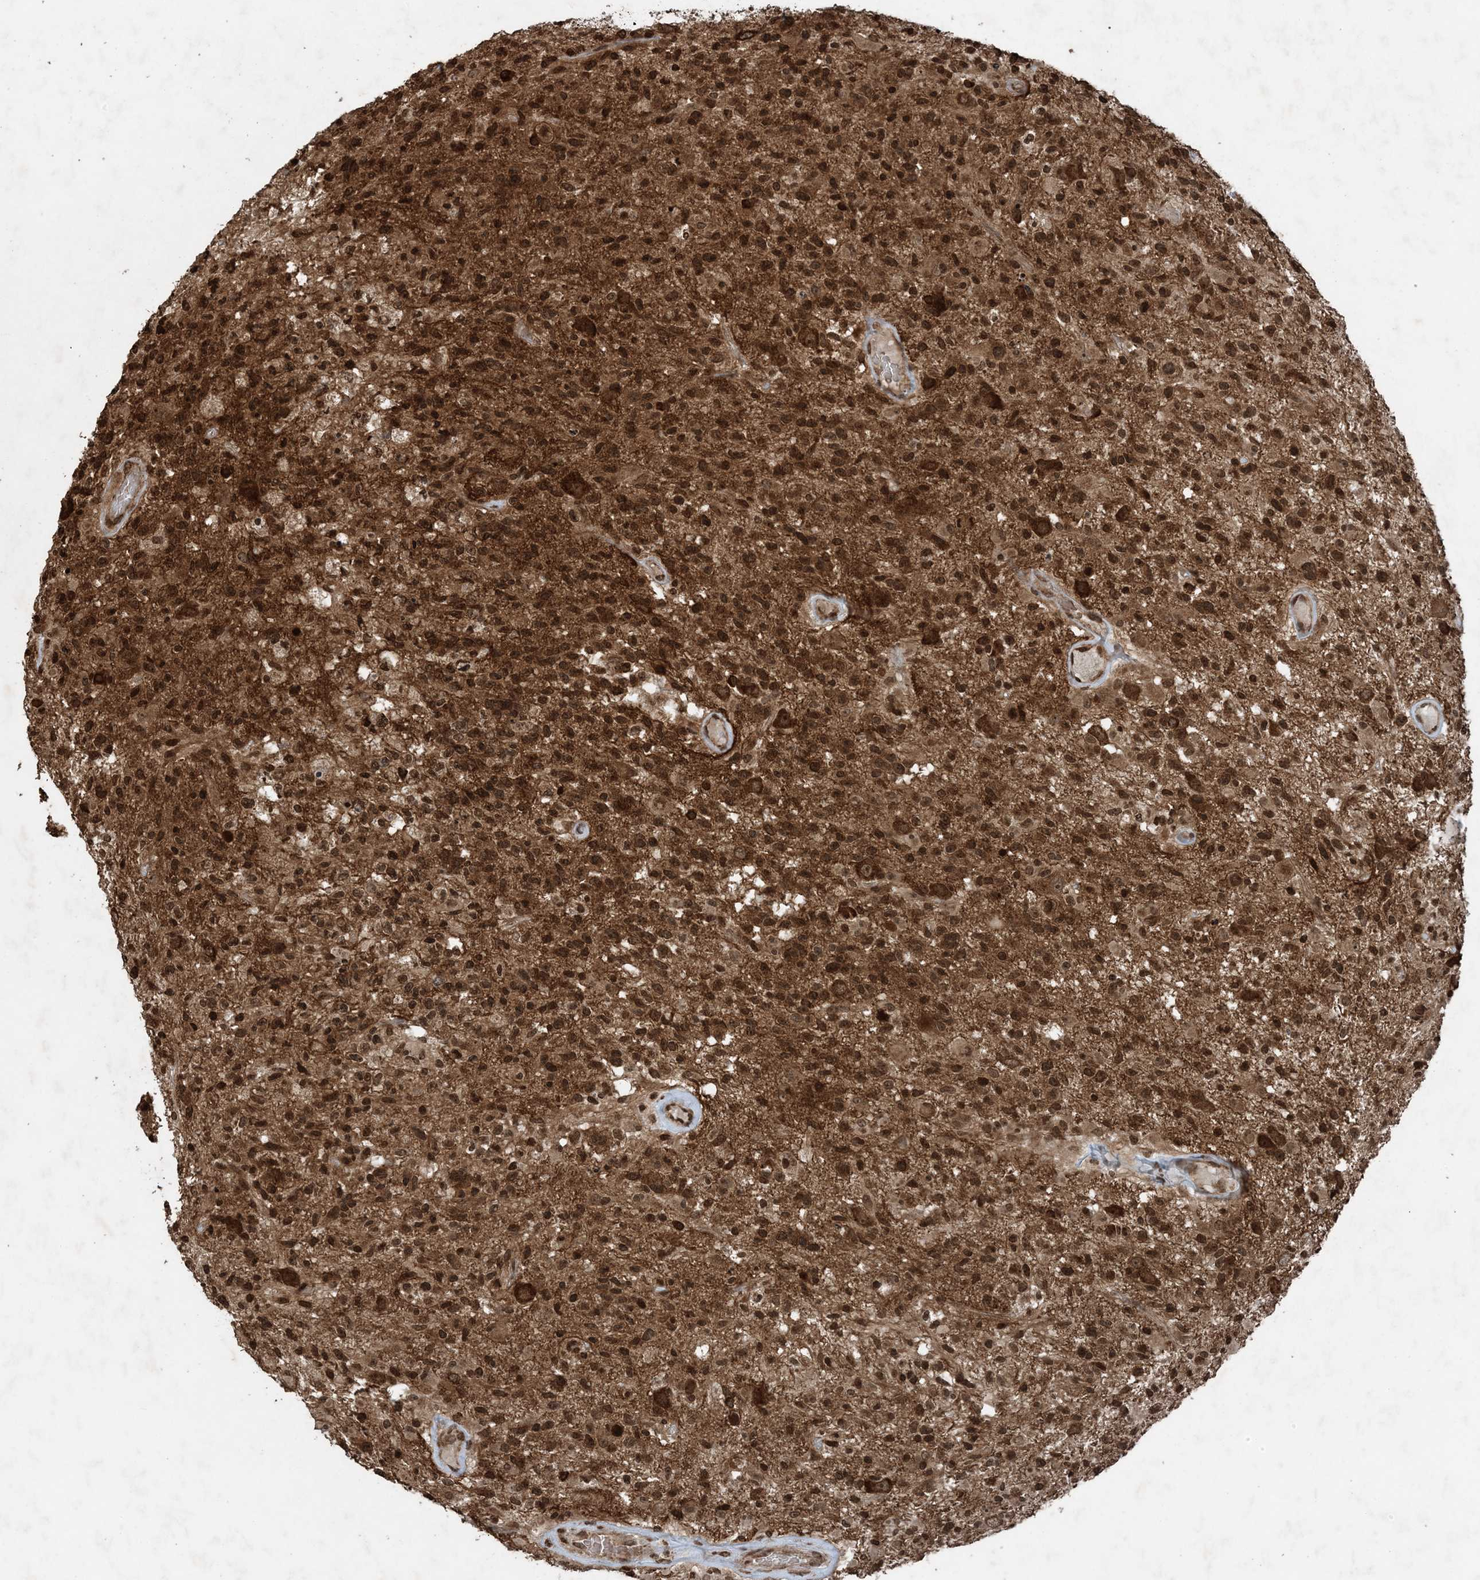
{"staining": {"intensity": "strong", "quantity": ">75%", "location": "cytoplasmic/membranous,nuclear"}, "tissue": "glioma", "cell_type": "Tumor cells", "image_type": "cancer", "snomed": [{"axis": "morphology", "description": "Glioma, malignant, High grade"}, {"axis": "morphology", "description": "Glioblastoma, NOS"}, {"axis": "topography", "description": "Brain"}], "caption": "This image shows IHC staining of glioblastoma, with high strong cytoplasmic/membranous and nuclear positivity in approximately >75% of tumor cells.", "gene": "ZFAND2B", "patient": {"sex": "male", "age": 60}}